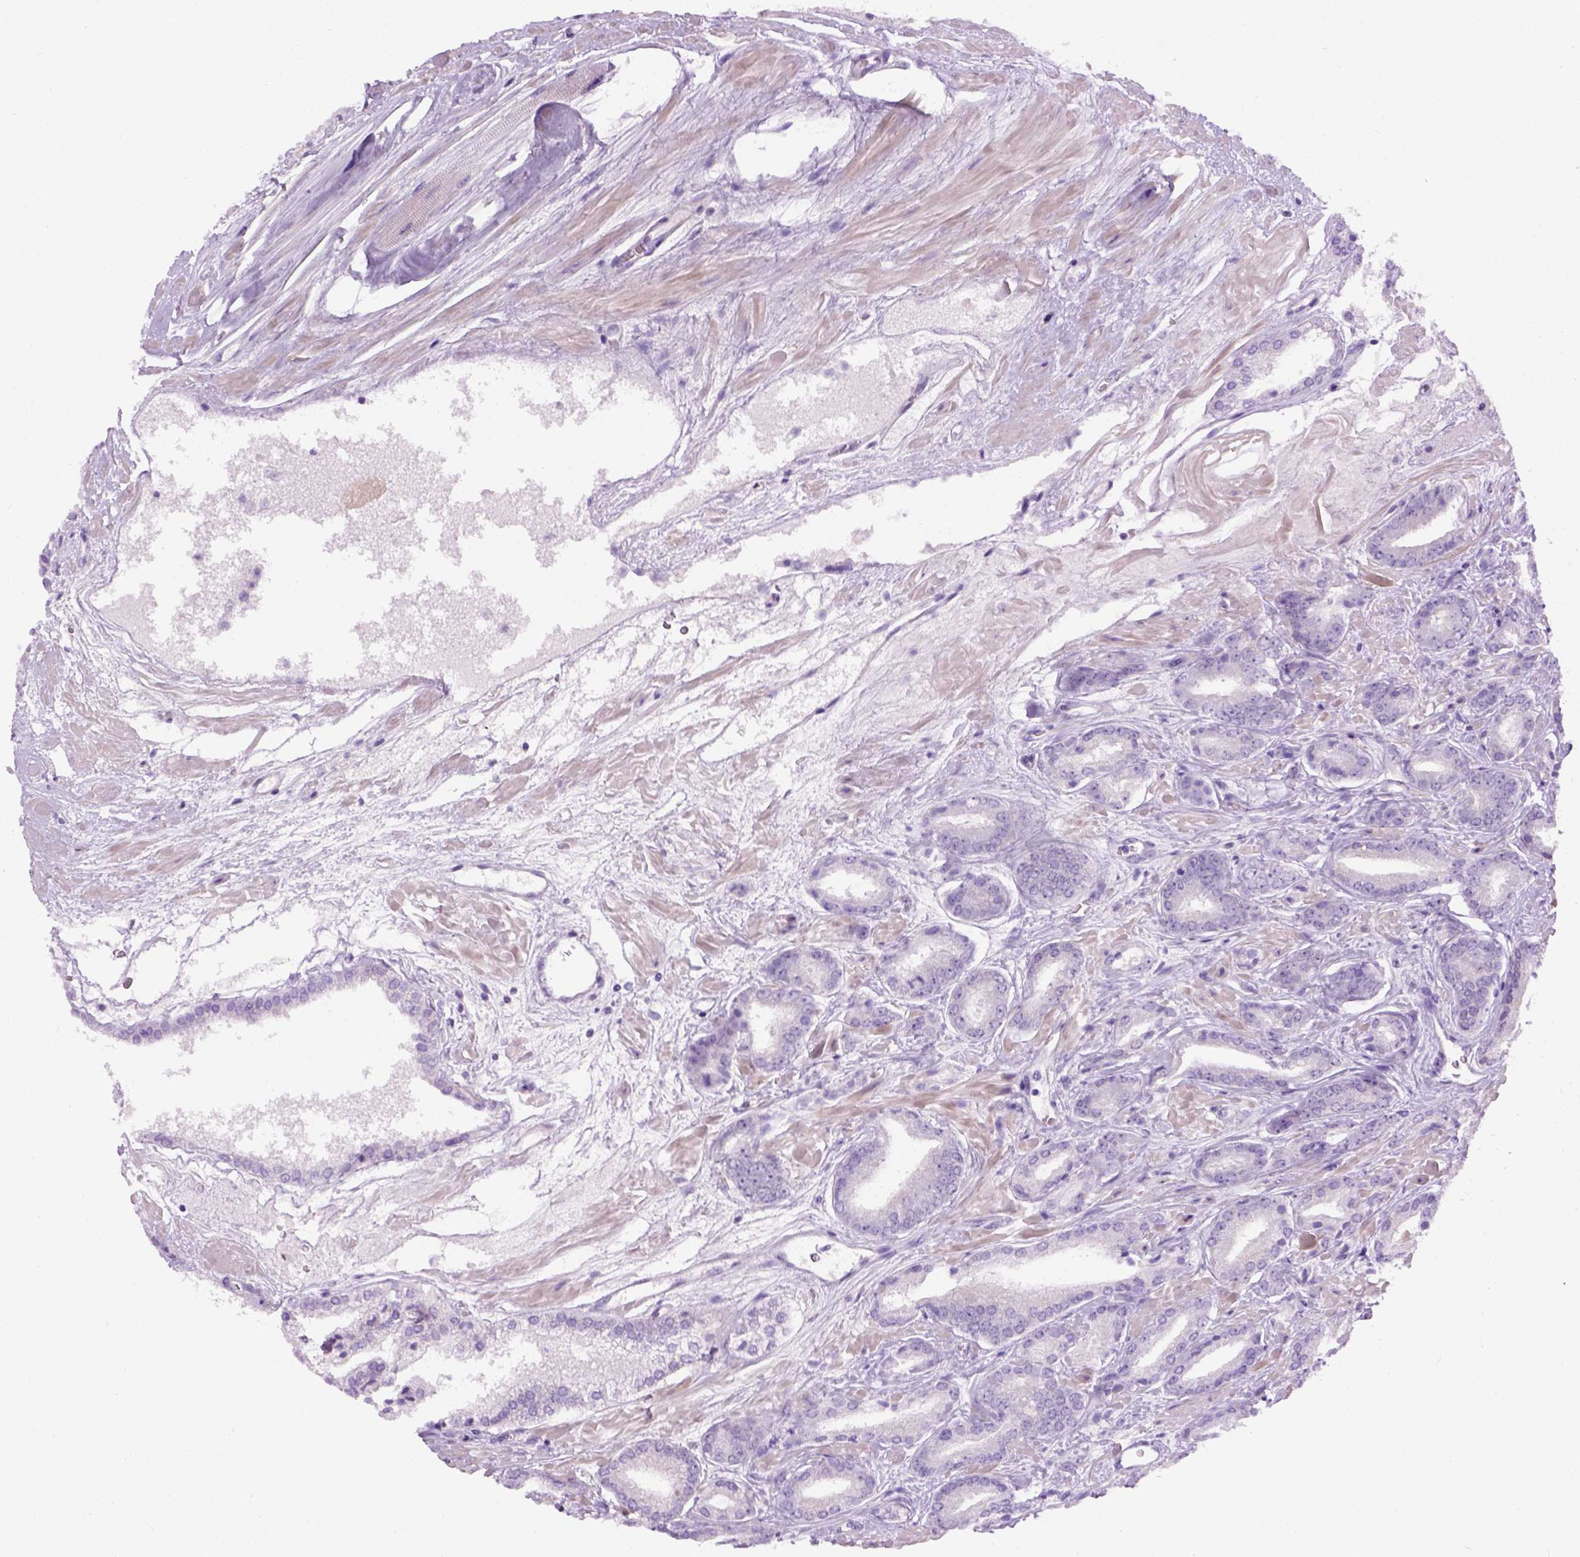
{"staining": {"intensity": "negative", "quantity": "none", "location": "none"}, "tissue": "prostate cancer", "cell_type": "Tumor cells", "image_type": "cancer", "snomed": [{"axis": "morphology", "description": "Adenocarcinoma, High grade"}, {"axis": "topography", "description": "Prostate"}], "caption": "High power microscopy micrograph of an immunohistochemistry (IHC) image of prostate cancer, revealing no significant staining in tumor cells.", "gene": "GABRB2", "patient": {"sex": "male", "age": 56}}